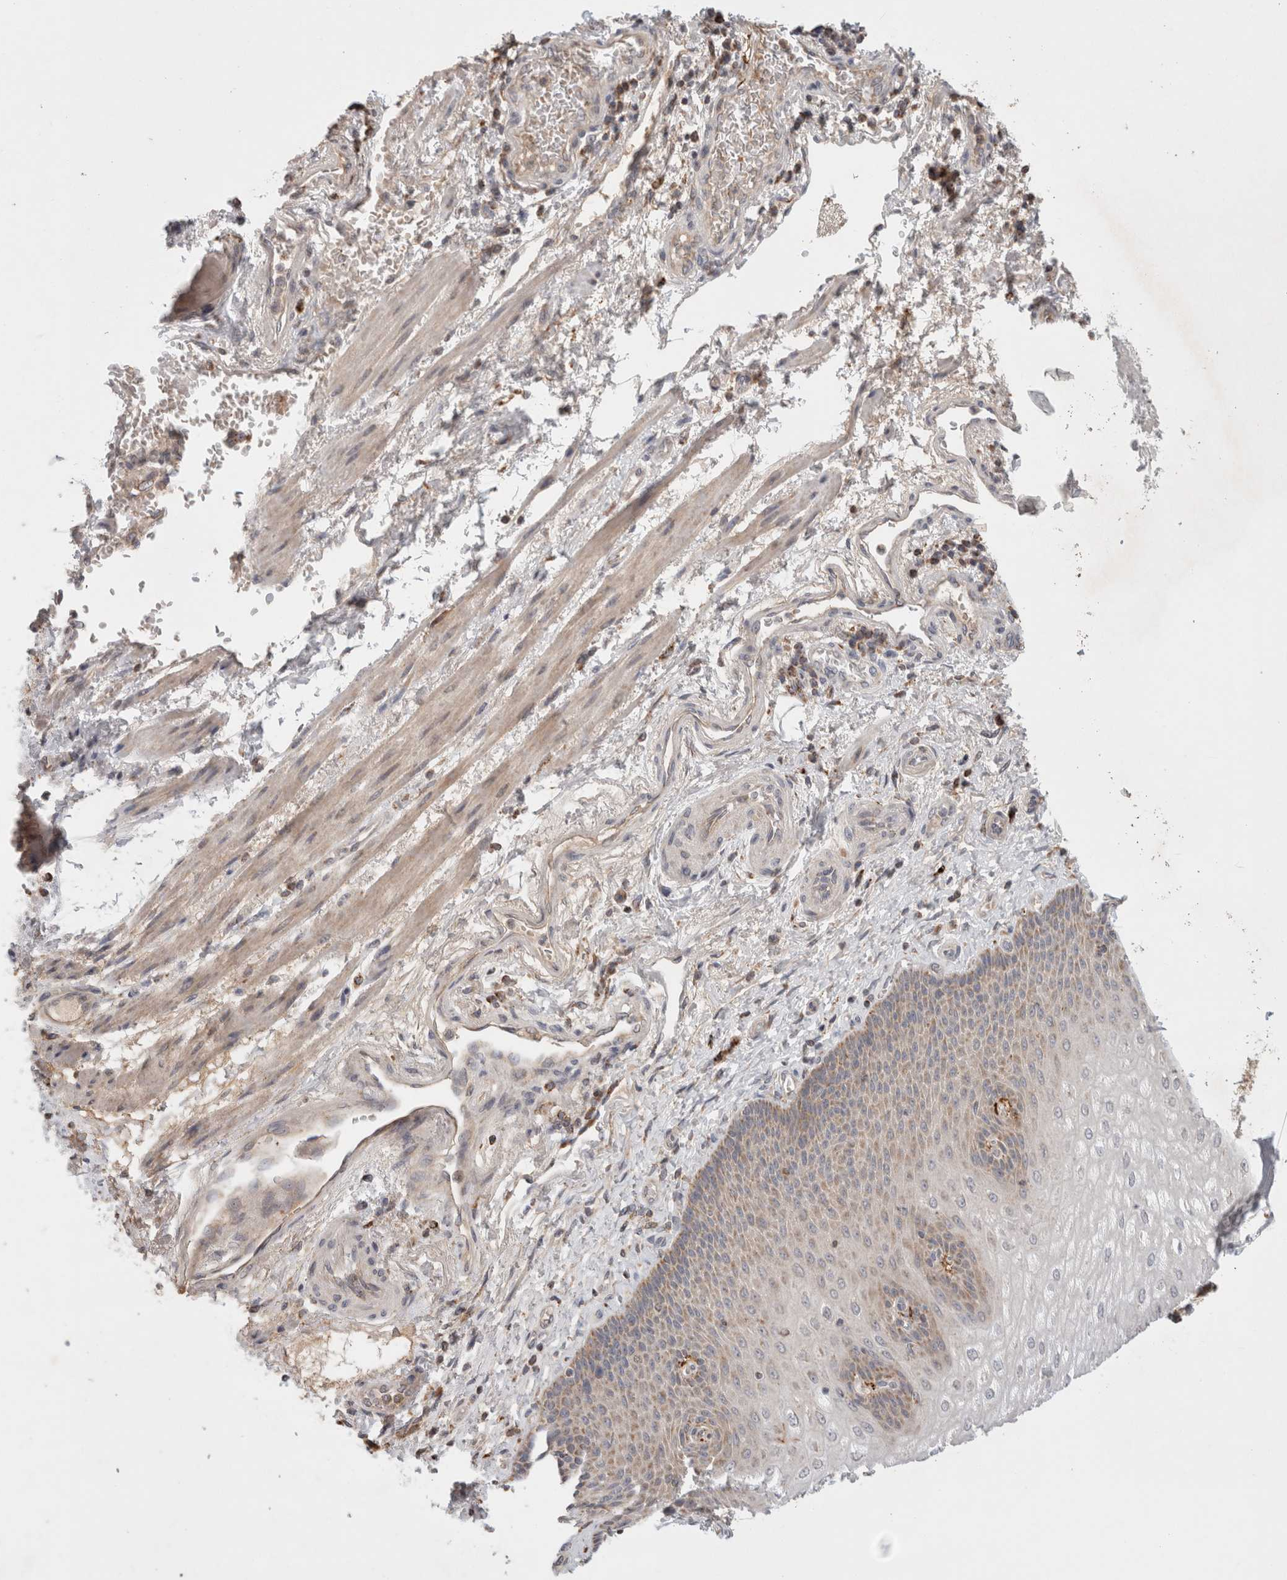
{"staining": {"intensity": "moderate", "quantity": "25%-75%", "location": "cytoplasmic/membranous"}, "tissue": "esophagus", "cell_type": "Squamous epithelial cells", "image_type": "normal", "snomed": [{"axis": "morphology", "description": "Normal tissue, NOS"}, {"axis": "topography", "description": "Esophagus"}], "caption": "Immunohistochemistry (IHC) micrograph of normal esophagus: esophagus stained using immunohistochemistry (IHC) reveals medium levels of moderate protein expression localized specifically in the cytoplasmic/membranous of squamous epithelial cells, appearing as a cytoplasmic/membranous brown color.", "gene": "HROB", "patient": {"sex": "male", "age": 54}}